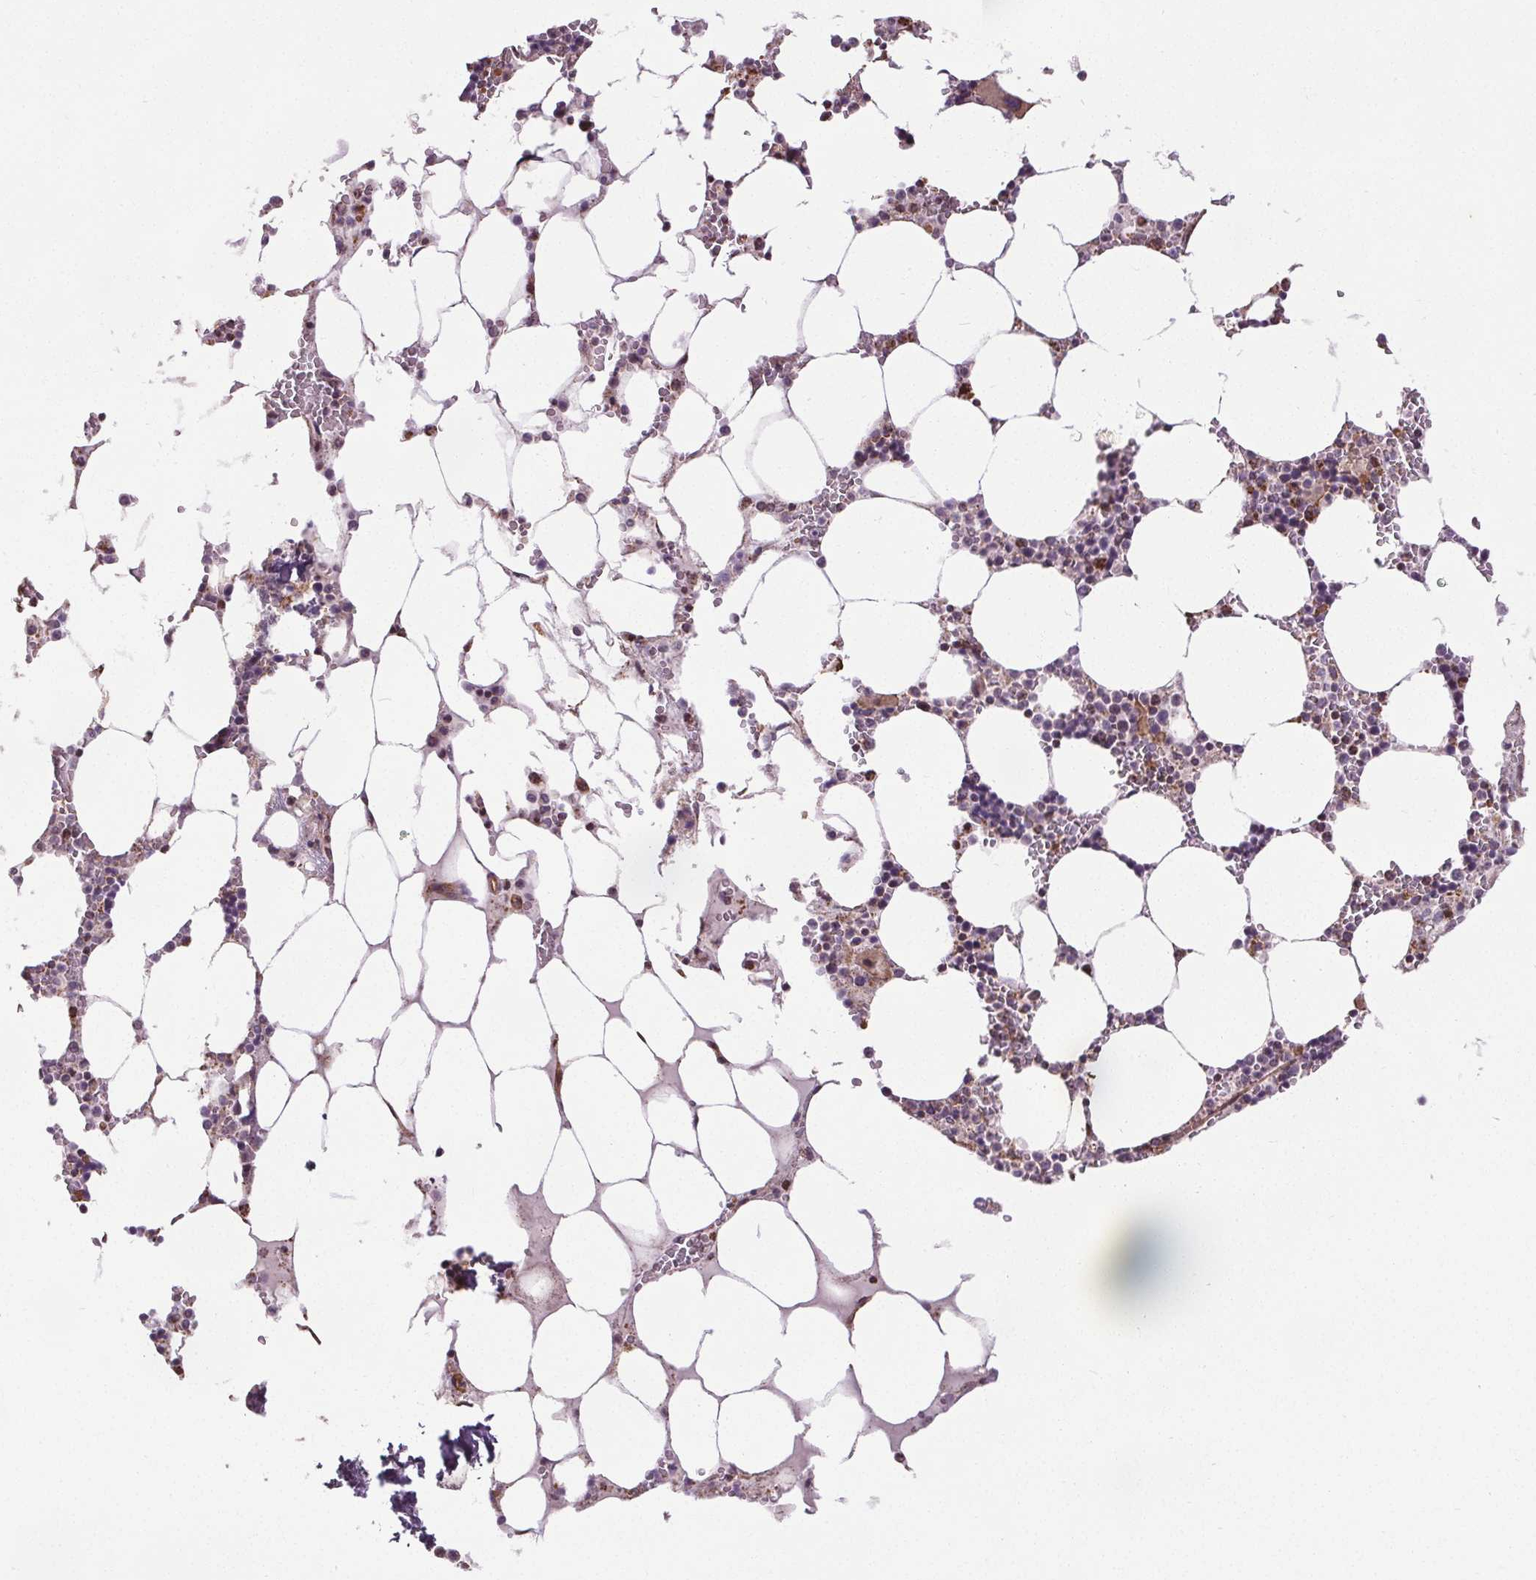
{"staining": {"intensity": "negative", "quantity": "none", "location": "none"}, "tissue": "bone marrow", "cell_type": "Hematopoietic cells", "image_type": "normal", "snomed": [{"axis": "morphology", "description": "Normal tissue, NOS"}, {"axis": "topography", "description": "Bone marrow"}], "caption": "Immunohistochemistry image of normal bone marrow: human bone marrow stained with DAB shows no significant protein staining in hematopoietic cells. Nuclei are stained in blue.", "gene": "ZNF548", "patient": {"sex": "male", "age": 64}}